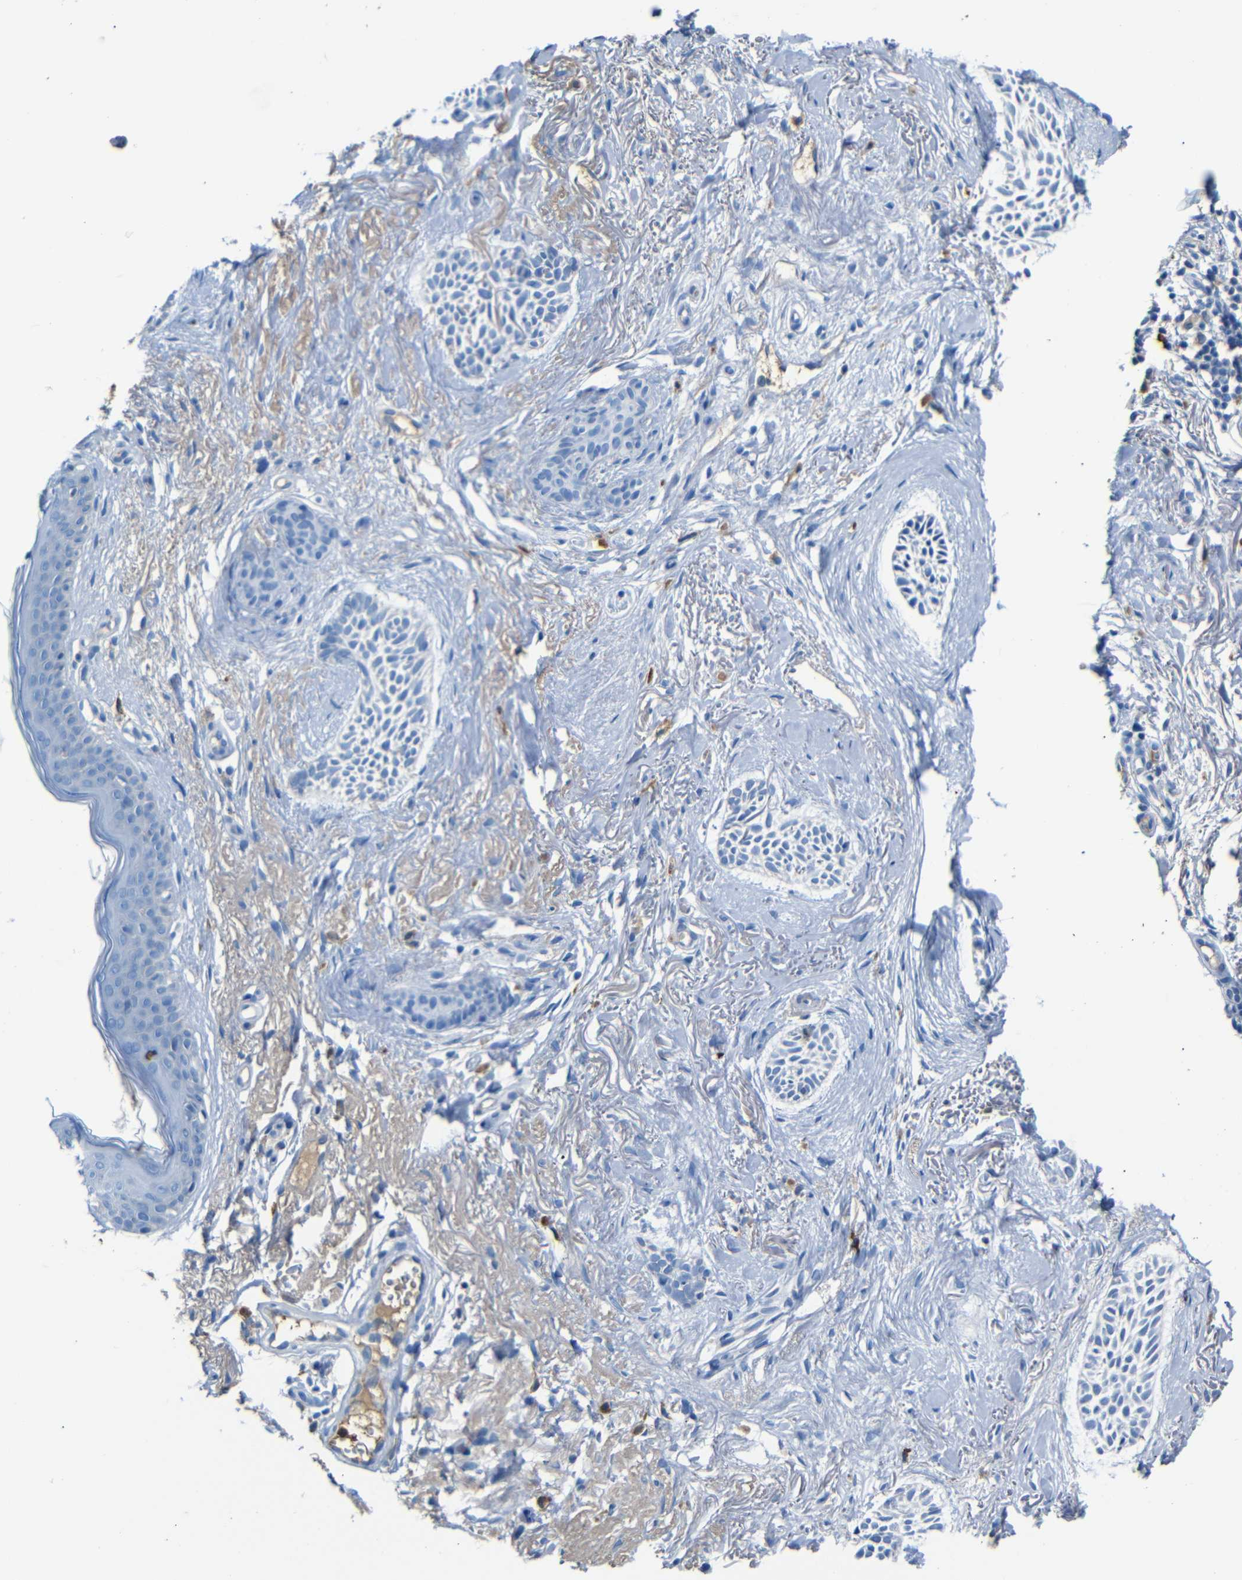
{"staining": {"intensity": "negative", "quantity": "none", "location": "none"}, "tissue": "skin cancer", "cell_type": "Tumor cells", "image_type": "cancer", "snomed": [{"axis": "morphology", "description": "Normal tissue, NOS"}, {"axis": "morphology", "description": "Basal cell carcinoma"}, {"axis": "topography", "description": "Skin"}], "caption": "Protein analysis of skin cancer displays no significant staining in tumor cells.", "gene": "SERPINA1", "patient": {"sex": "female", "age": 84}}